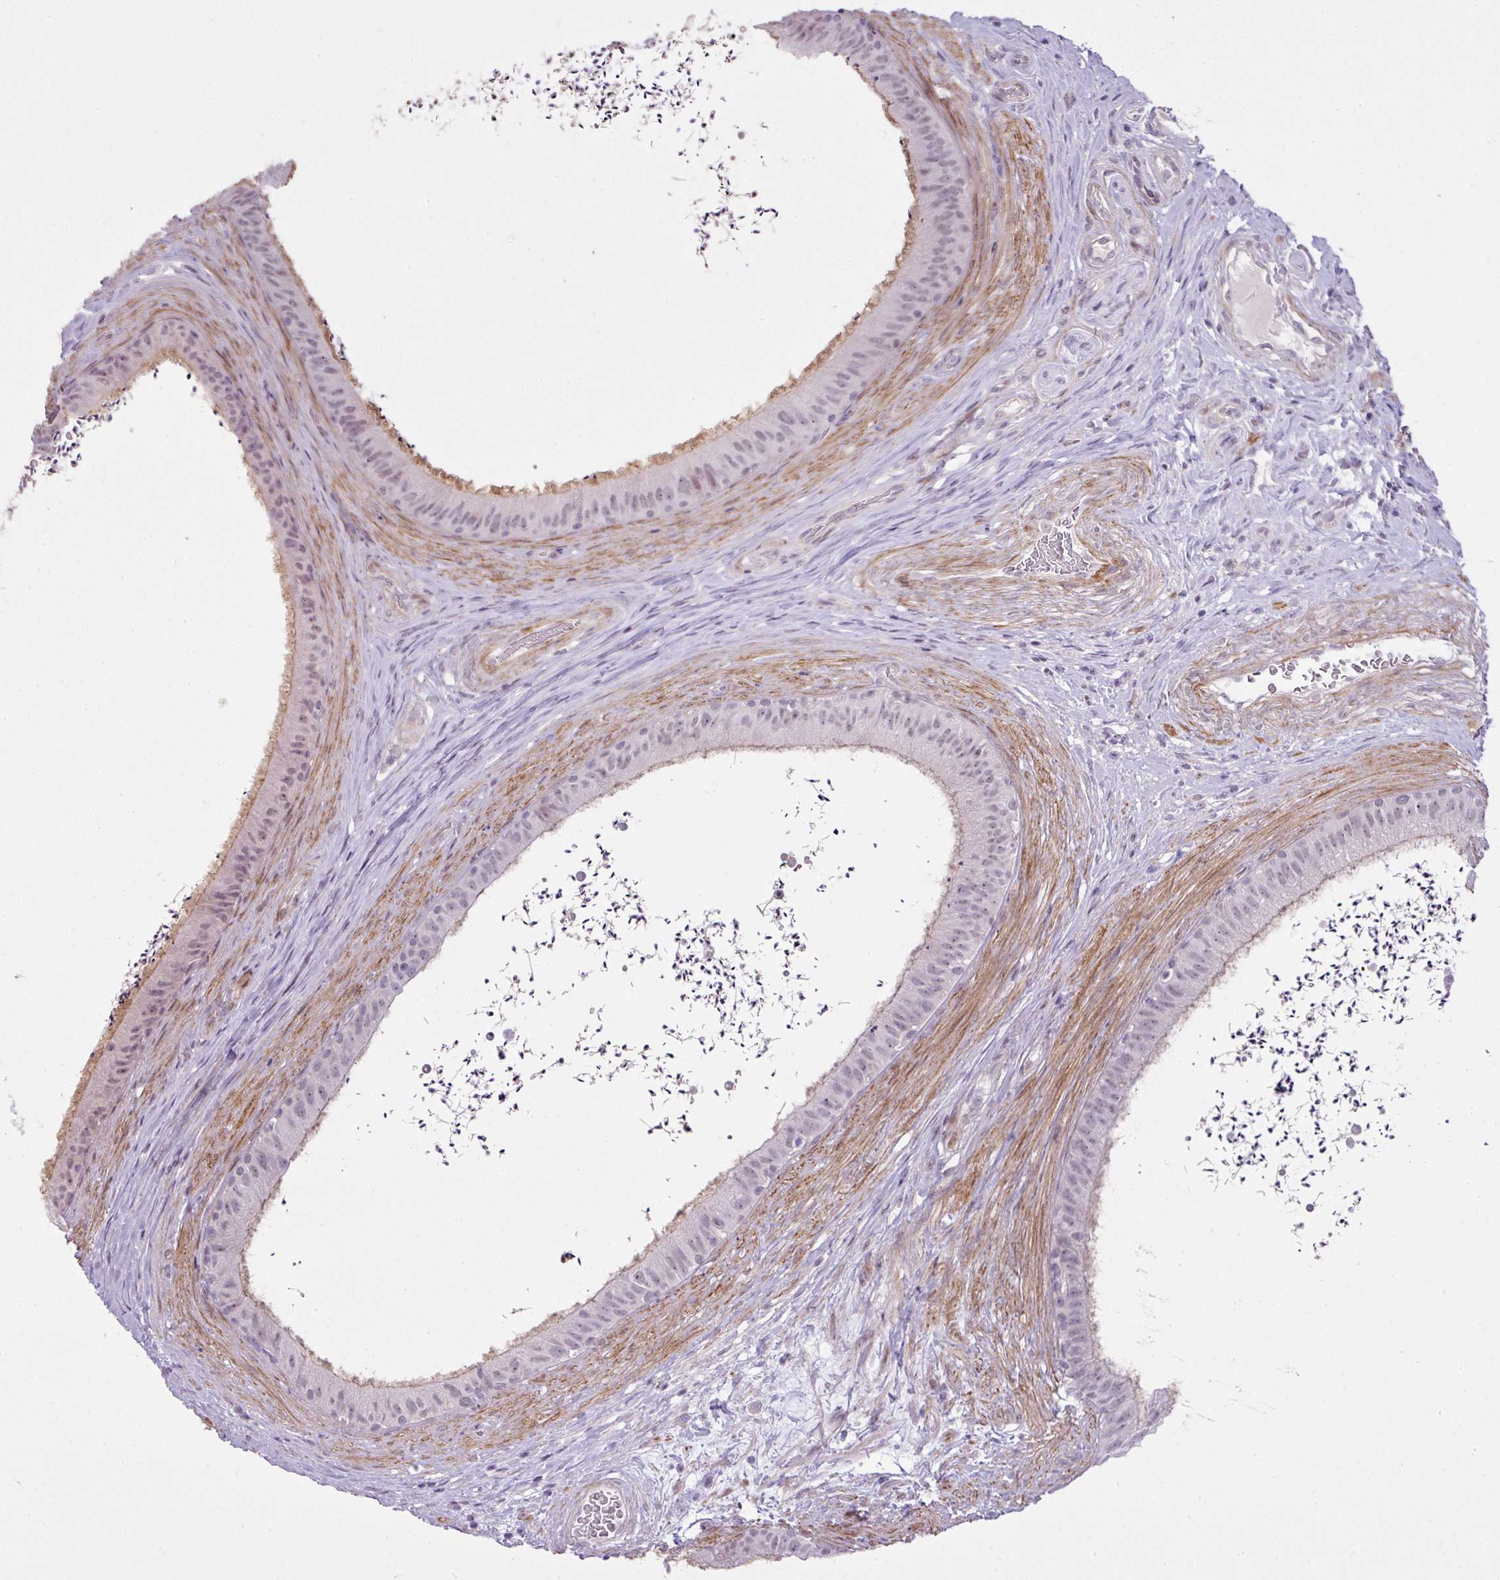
{"staining": {"intensity": "moderate", "quantity": "<25%", "location": "cytoplasmic/membranous,nuclear"}, "tissue": "epididymis", "cell_type": "Glandular cells", "image_type": "normal", "snomed": [{"axis": "morphology", "description": "Normal tissue, NOS"}, {"axis": "topography", "description": "Testis"}, {"axis": "topography", "description": "Epididymis"}], "caption": "IHC image of benign human epididymis stained for a protein (brown), which shows low levels of moderate cytoplasmic/membranous,nuclear expression in about <25% of glandular cells.", "gene": "ZNF688", "patient": {"sex": "male", "age": 41}}